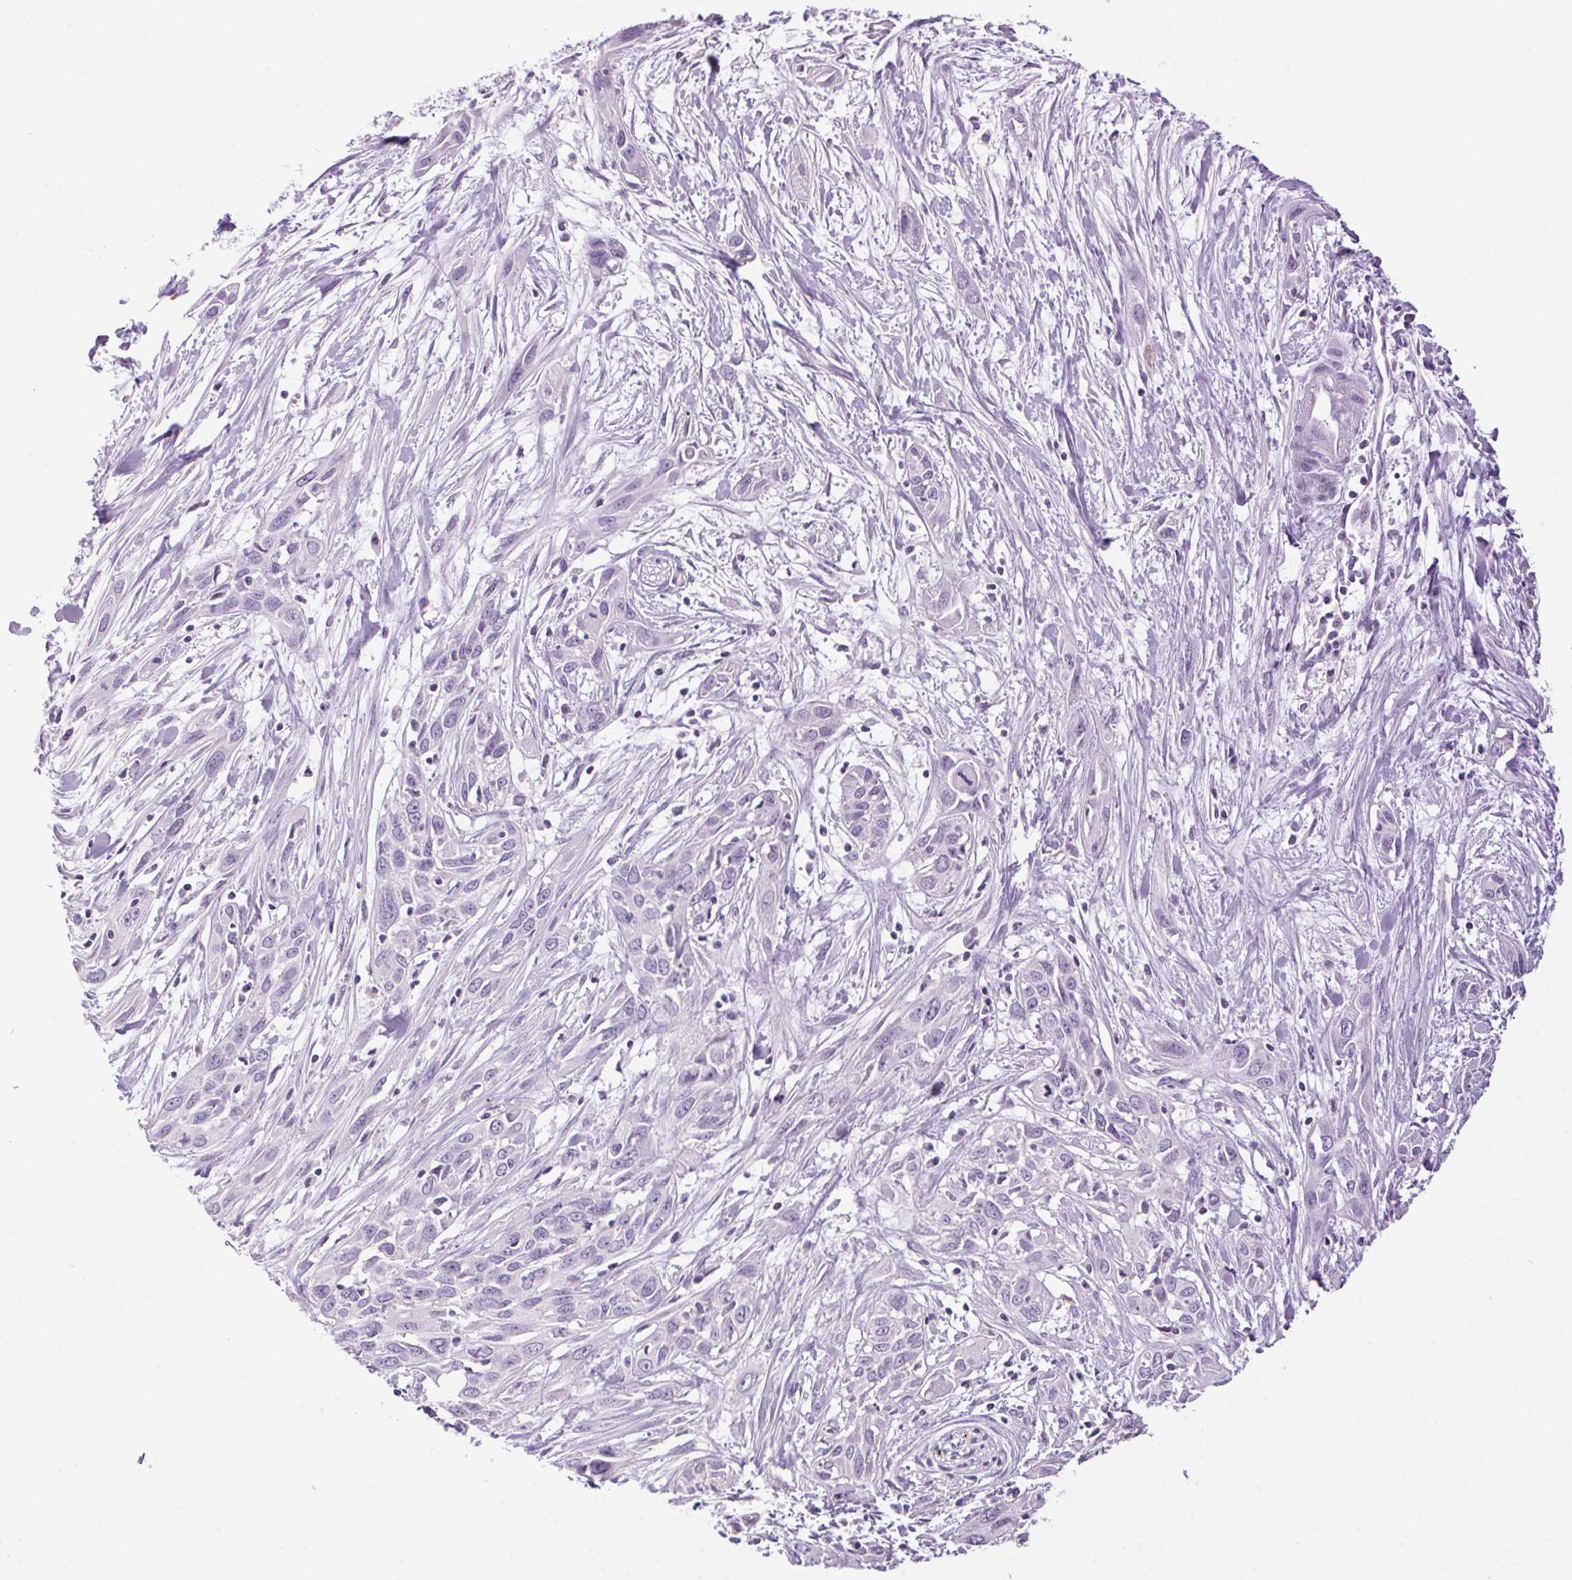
{"staining": {"intensity": "negative", "quantity": "none", "location": "none"}, "tissue": "pancreatic cancer", "cell_type": "Tumor cells", "image_type": "cancer", "snomed": [{"axis": "morphology", "description": "Adenocarcinoma, NOS"}, {"axis": "topography", "description": "Pancreas"}], "caption": "Tumor cells show no significant protein expression in pancreatic adenocarcinoma.", "gene": "TMEM88B", "patient": {"sex": "female", "age": 55}}